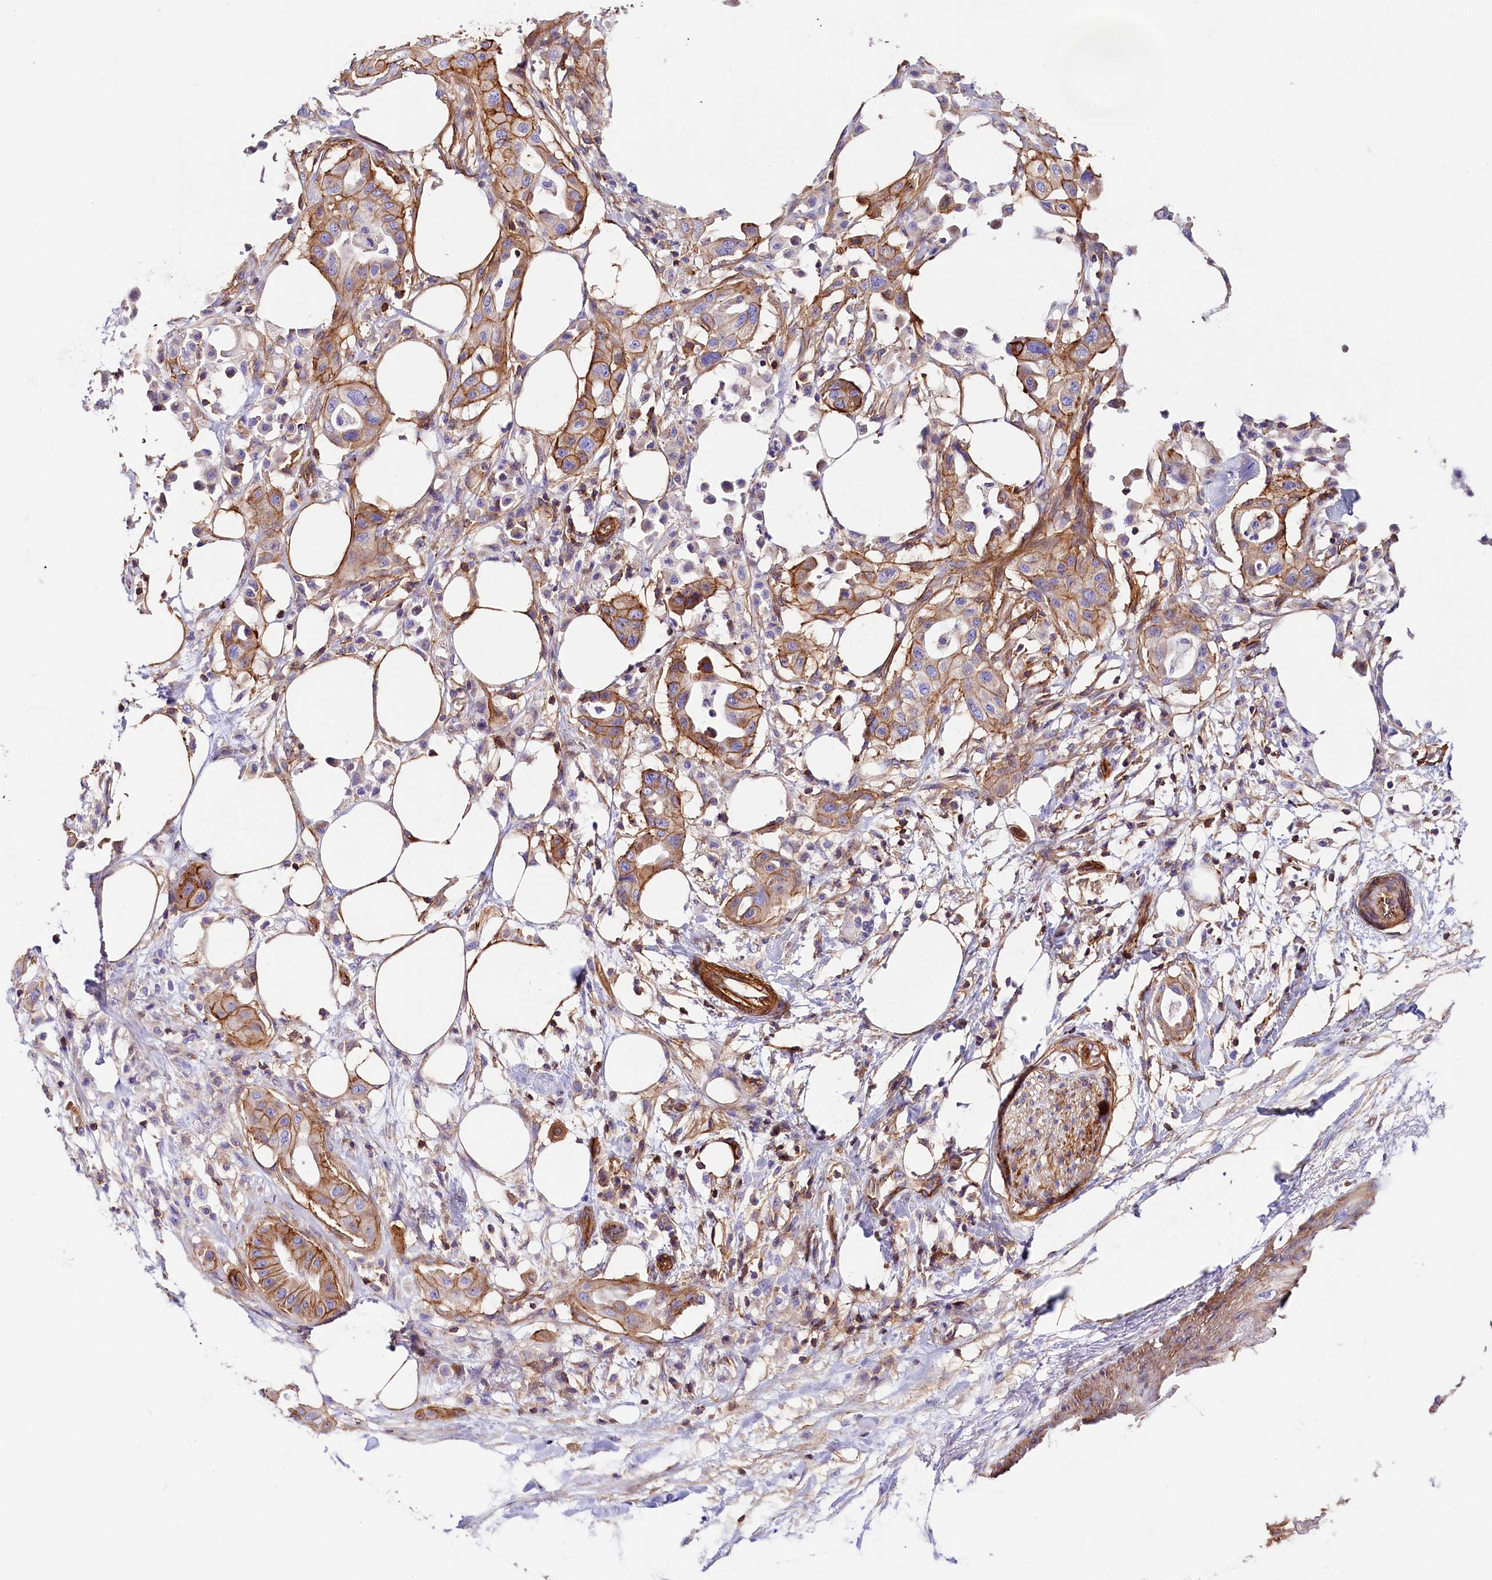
{"staining": {"intensity": "moderate", "quantity": ">75%", "location": "cytoplasmic/membranous"}, "tissue": "pancreatic cancer", "cell_type": "Tumor cells", "image_type": "cancer", "snomed": [{"axis": "morphology", "description": "Adenocarcinoma, NOS"}, {"axis": "topography", "description": "Pancreas"}], "caption": "Moderate cytoplasmic/membranous protein positivity is seen in approximately >75% of tumor cells in pancreatic cancer (adenocarcinoma). The protein of interest is stained brown, and the nuclei are stained in blue (DAB (3,3'-diaminobenzidine) IHC with brightfield microscopy, high magnification).", "gene": "ATP2B4", "patient": {"sex": "male", "age": 68}}